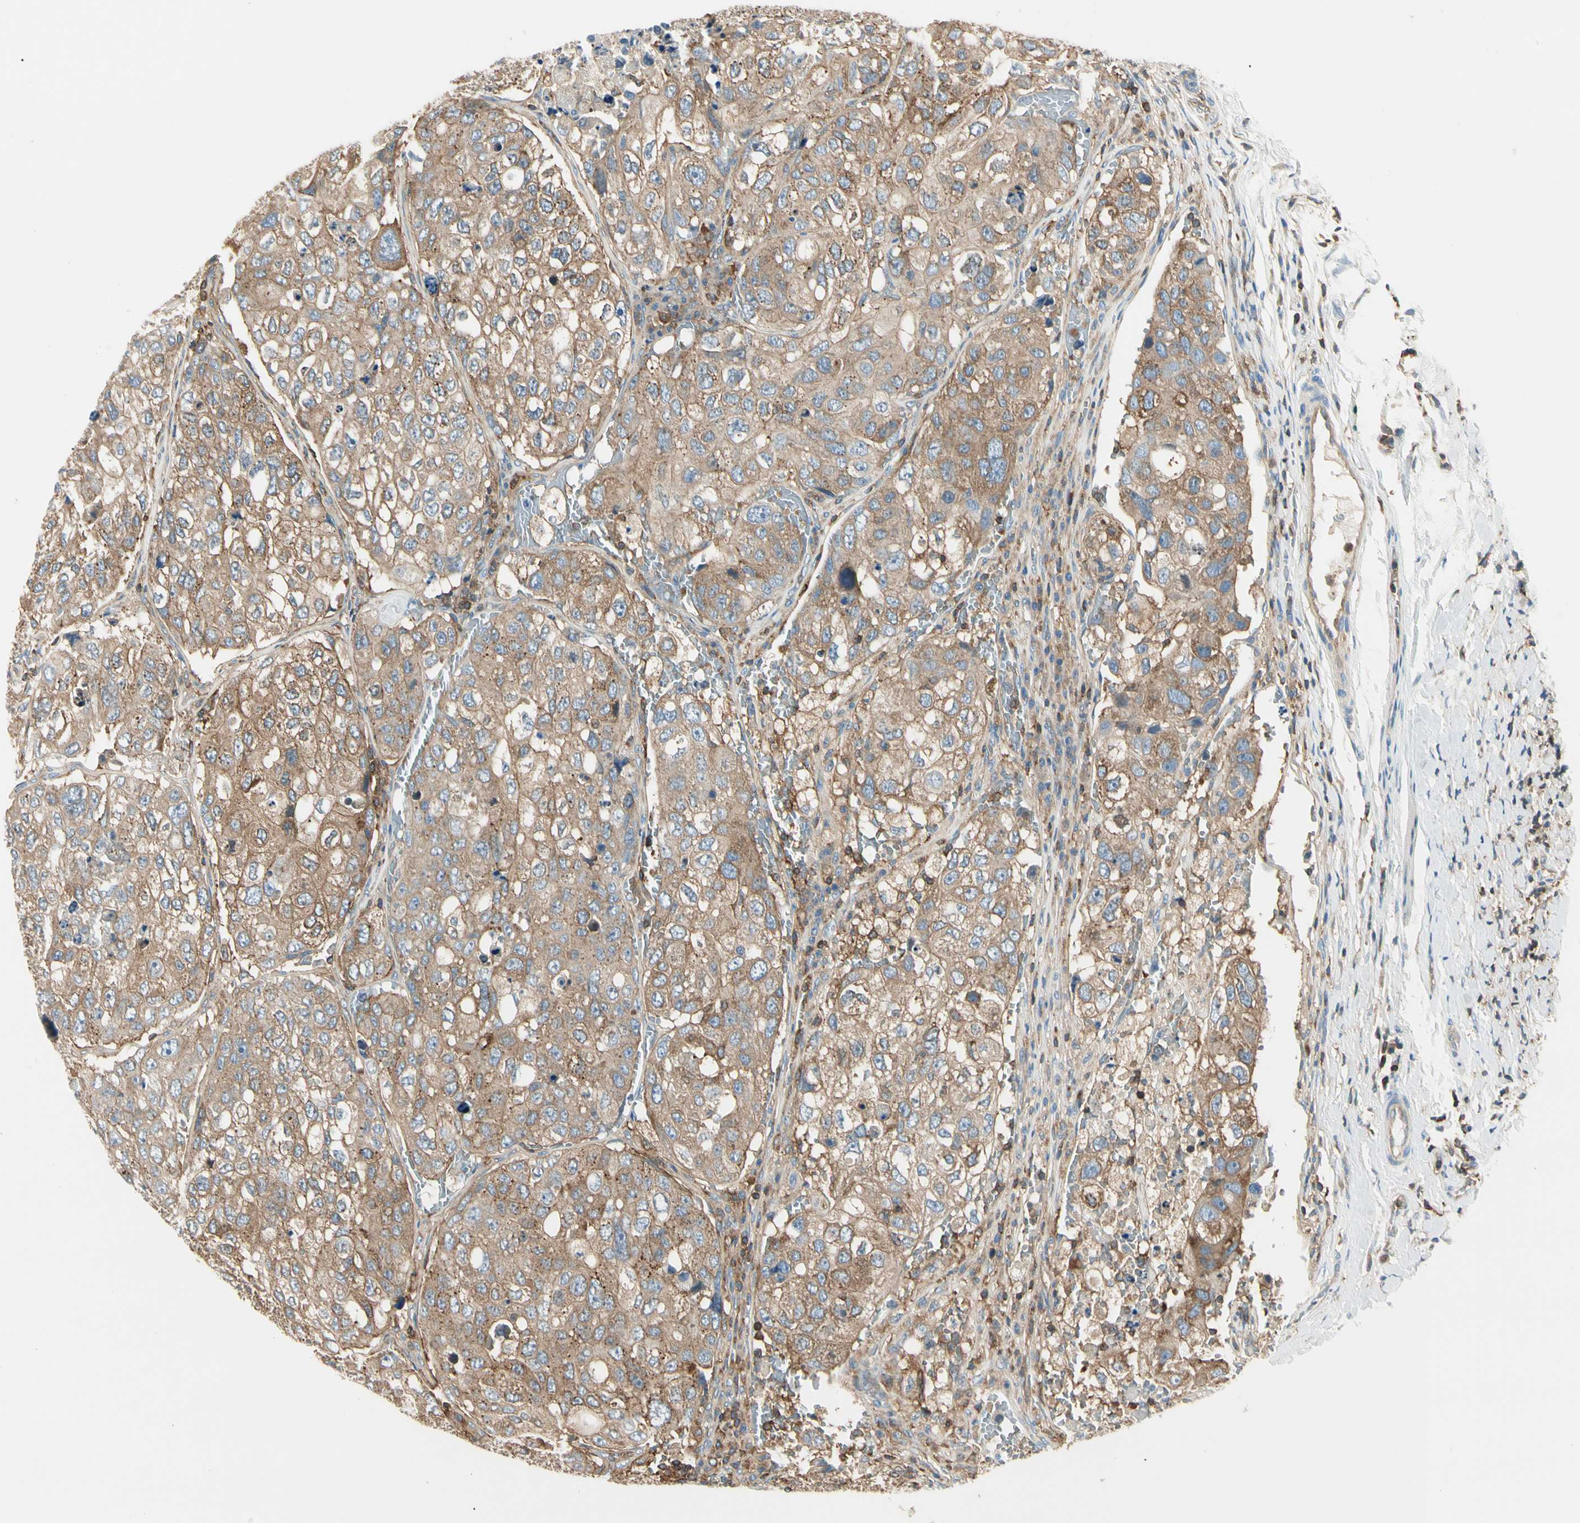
{"staining": {"intensity": "moderate", "quantity": ">75%", "location": "cytoplasmic/membranous"}, "tissue": "urothelial cancer", "cell_type": "Tumor cells", "image_type": "cancer", "snomed": [{"axis": "morphology", "description": "Urothelial carcinoma, High grade"}, {"axis": "topography", "description": "Lymph node"}, {"axis": "topography", "description": "Urinary bladder"}], "caption": "High-magnification brightfield microscopy of urothelial carcinoma (high-grade) stained with DAB (brown) and counterstained with hematoxylin (blue). tumor cells exhibit moderate cytoplasmic/membranous staining is seen in about>75% of cells.", "gene": "CAPZA2", "patient": {"sex": "male", "age": 51}}